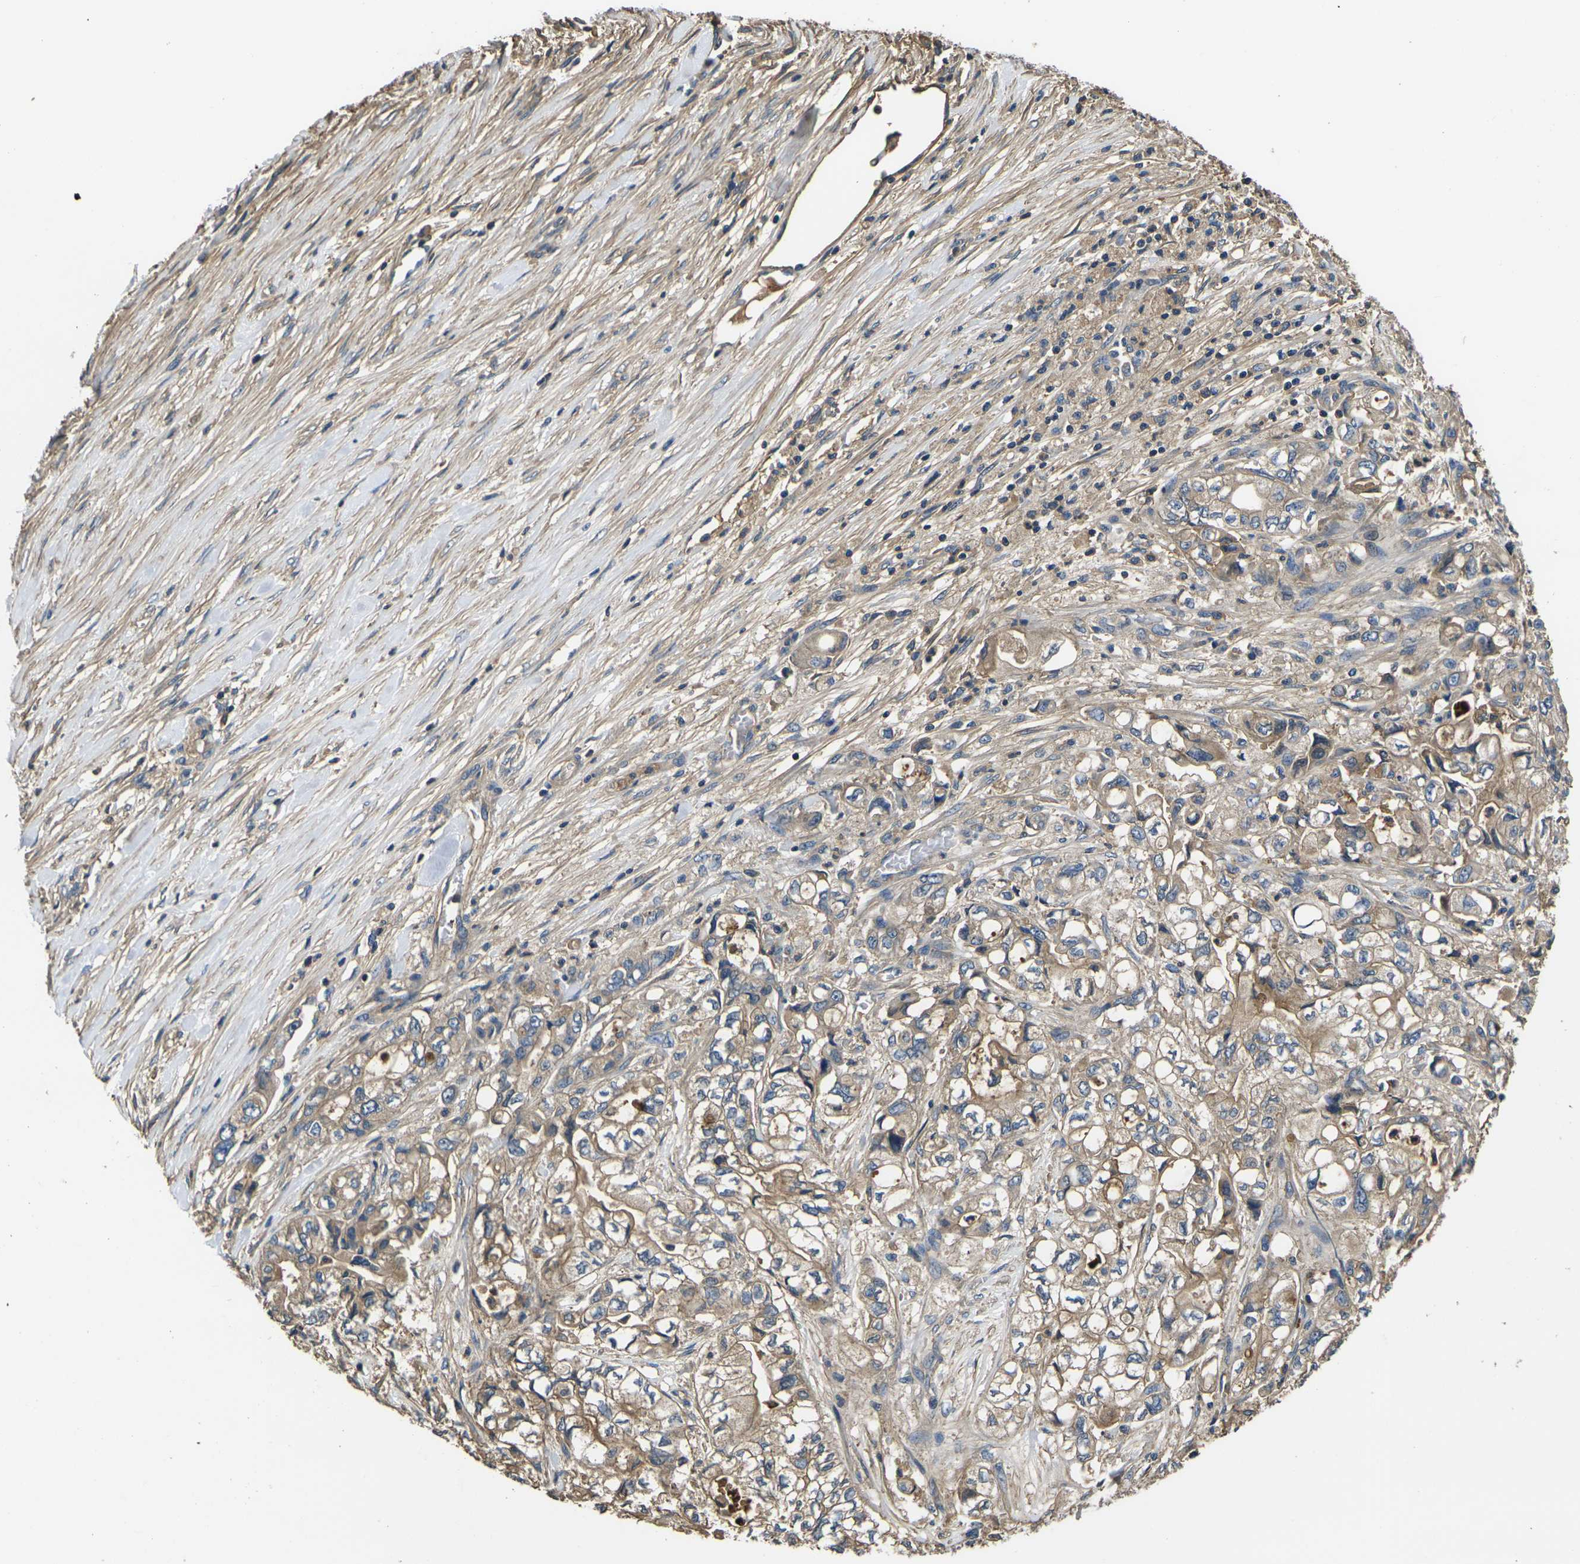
{"staining": {"intensity": "weak", "quantity": "25%-75%", "location": "cytoplasmic/membranous"}, "tissue": "pancreatic cancer", "cell_type": "Tumor cells", "image_type": "cancer", "snomed": [{"axis": "morphology", "description": "Adenocarcinoma, NOS"}, {"axis": "topography", "description": "Pancreas"}], "caption": "Protein positivity by immunohistochemistry (IHC) demonstrates weak cytoplasmic/membranous positivity in approximately 25%-75% of tumor cells in pancreatic adenocarcinoma.", "gene": "HSPG2", "patient": {"sex": "male", "age": 79}}